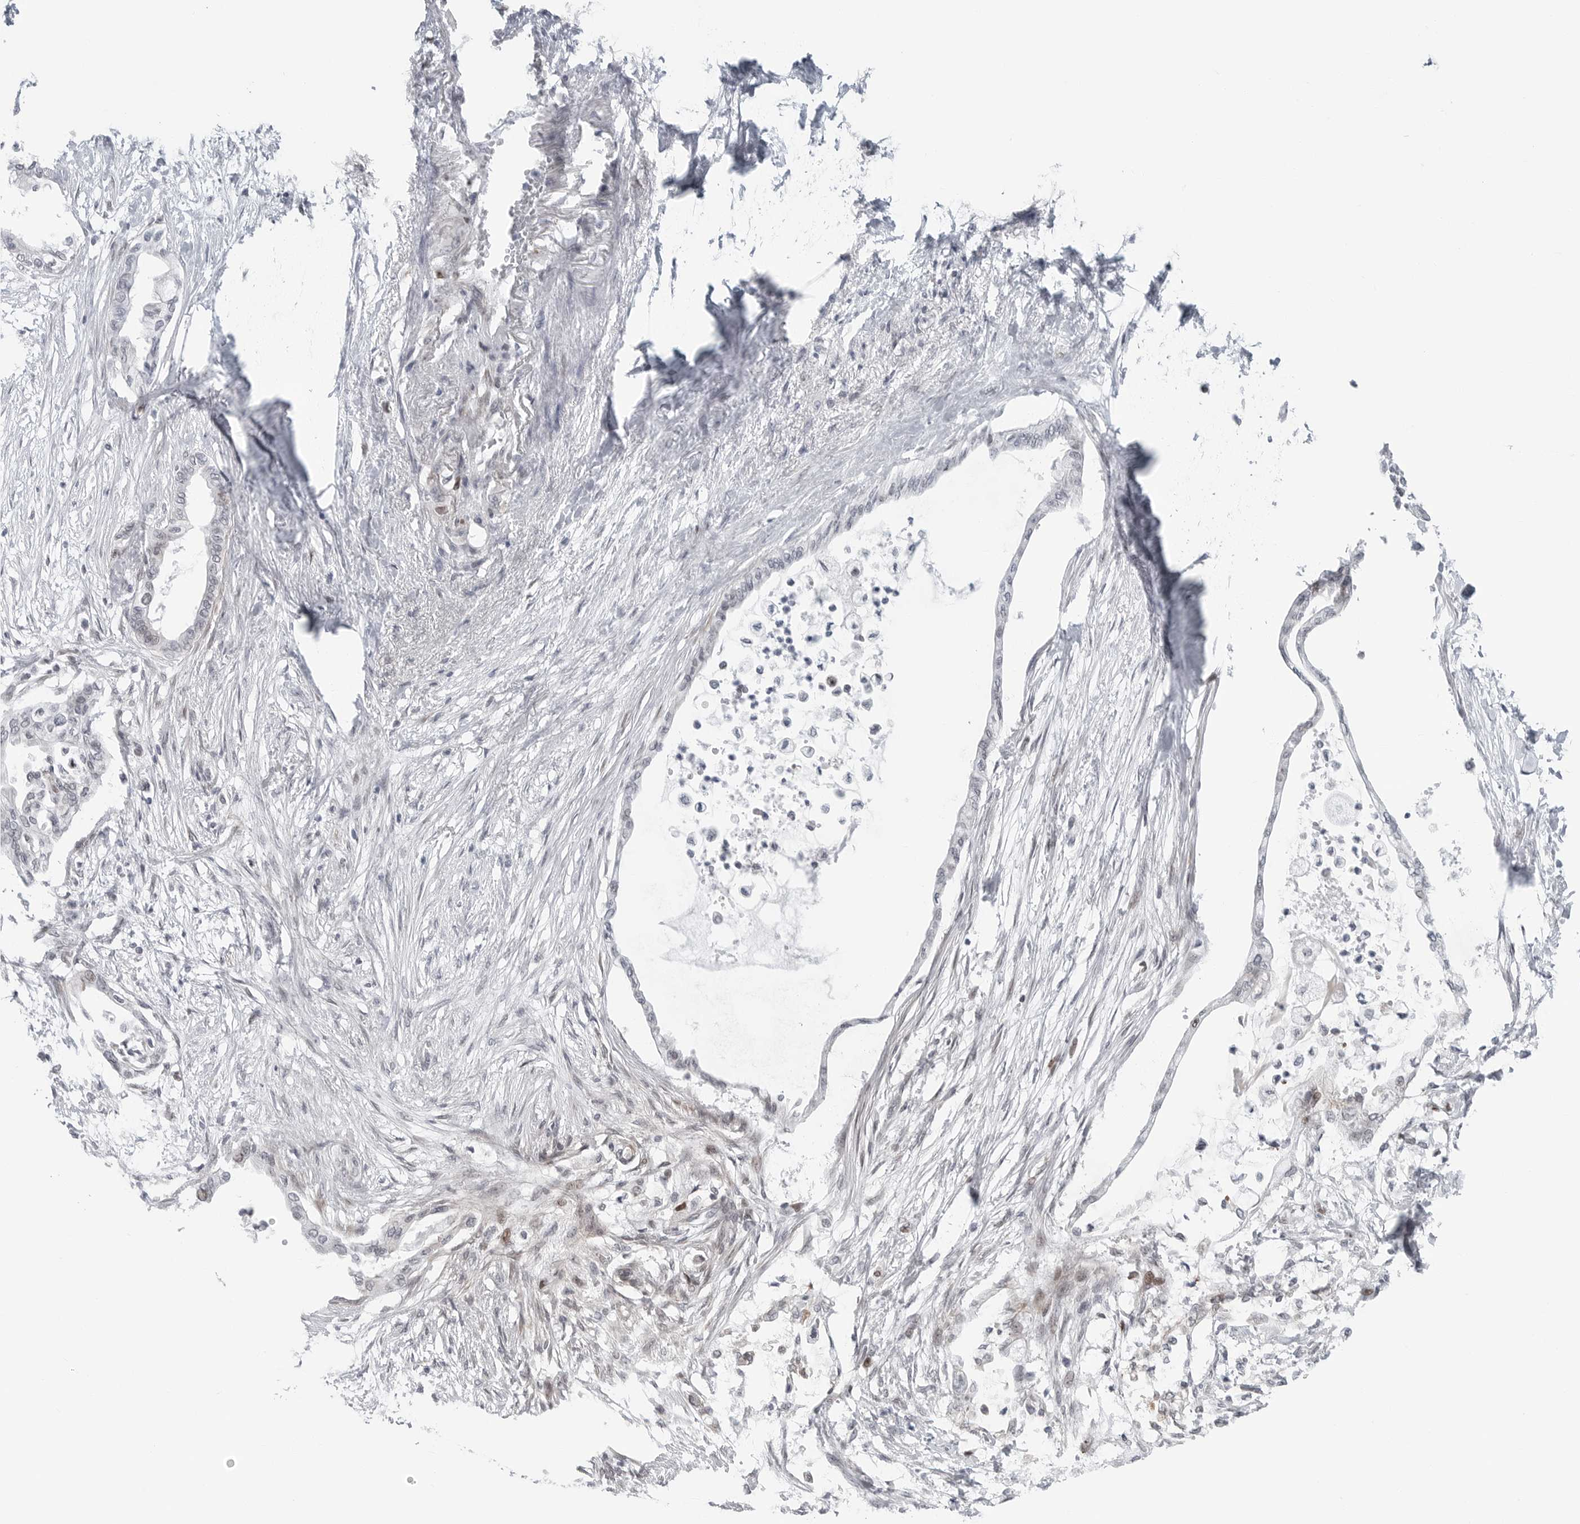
{"staining": {"intensity": "negative", "quantity": "none", "location": "none"}, "tissue": "pancreatic cancer", "cell_type": "Tumor cells", "image_type": "cancer", "snomed": [{"axis": "morphology", "description": "Normal tissue, NOS"}, {"axis": "morphology", "description": "Adenocarcinoma, NOS"}, {"axis": "topography", "description": "Pancreas"}, {"axis": "topography", "description": "Duodenum"}], "caption": "A micrograph of human pancreatic adenocarcinoma is negative for staining in tumor cells. (DAB immunohistochemistry (IHC) with hematoxylin counter stain).", "gene": "FAM135B", "patient": {"sex": "female", "age": 60}}